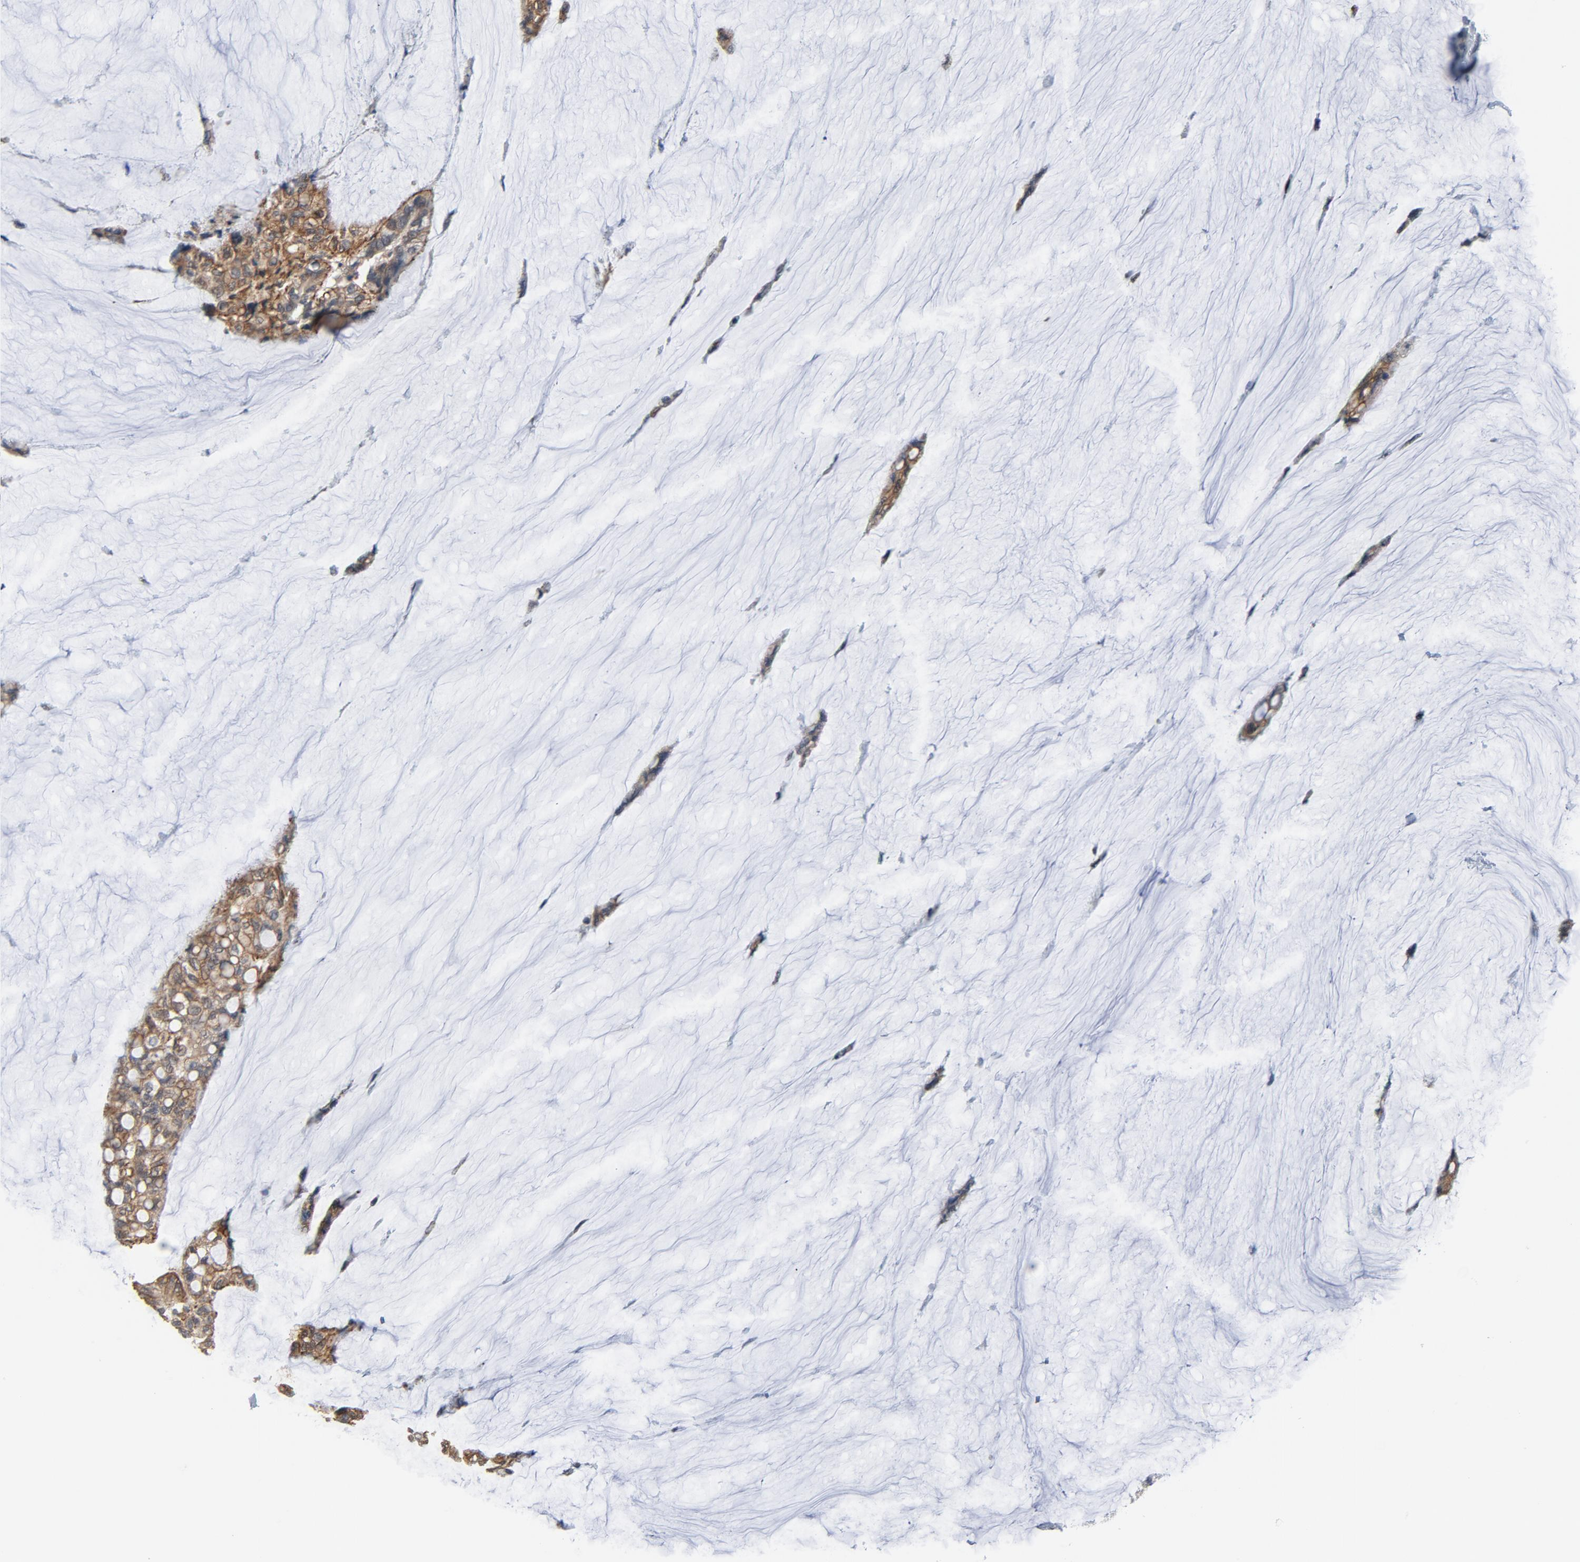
{"staining": {"intensity": "weak", "quantity": ">75%", "location": "cytoplasmic/membranous"}, "tissue": "ovarian cancer", "cell_type": "Tumor cells", "image_type": "cancer", "snomed": [{"axis": "morphology", "description": "Cystadenocarcinoma, mucinous, NOS"}, {"axis": "topography", "description": "Ovary"}], "caption": "Protein expression analysis of ovarian cancer (mucinous cystadenocarcinoma) demonstrates weak cytoplasmic/membranous positivity in approximately >75% of tumor cells. Using DAB (3,3'-diaminobenzidine) (brown) and hematoxylin (blue) stains, captured at high magnification using brightfield microscopy.", "gene": "ITPR3", "patient": {"sex": "female", "age": 39}}